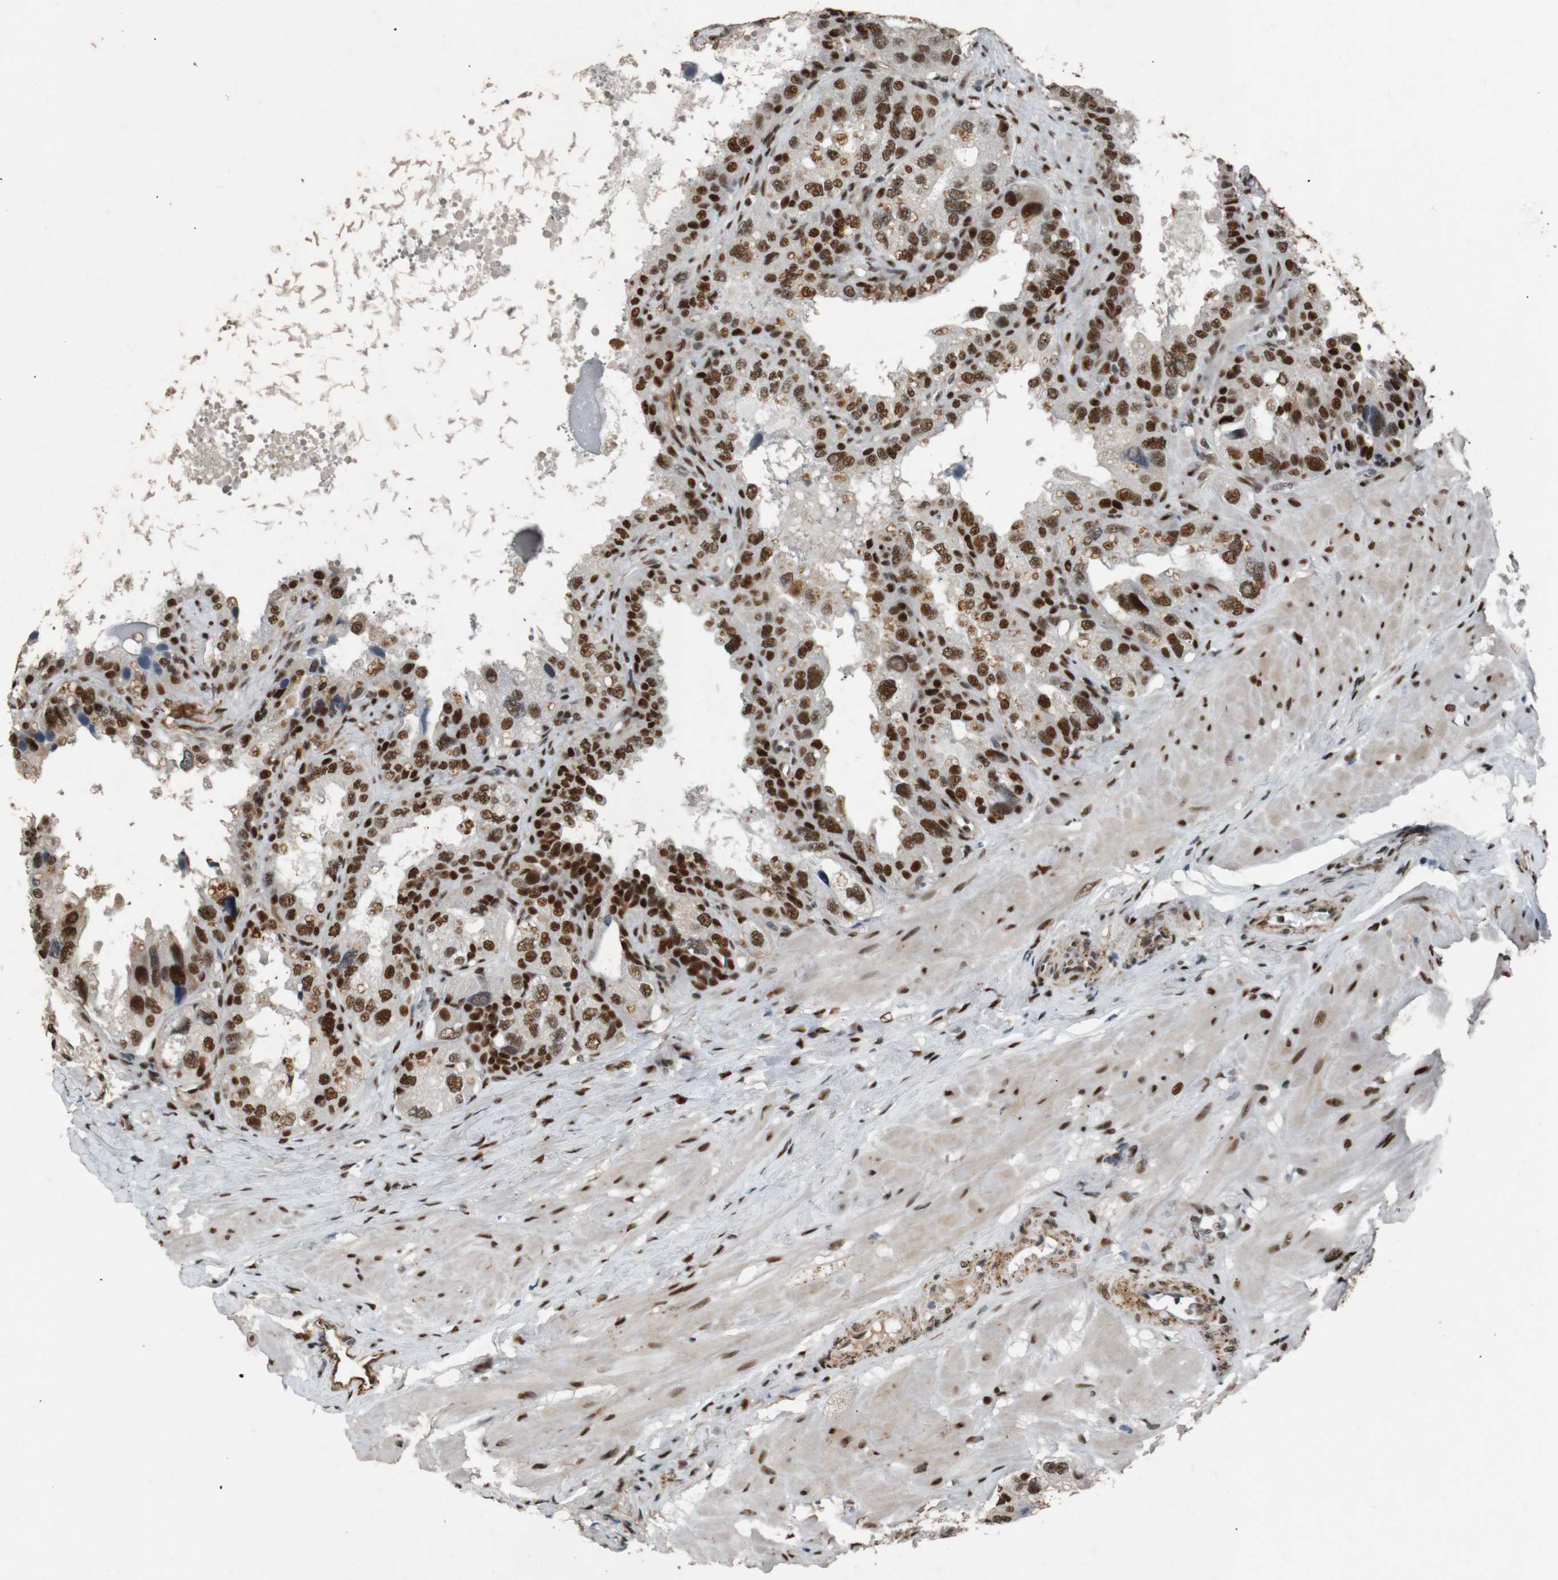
{"staining": {"intensity": "strong", "quantity": ">75%", "location": "cytoplasmic/membranous,nuclear"}, "tissue": "seminal vesicle", "cell_type": "Glandular cells", "image_type": "normal", "snomed": [{"axis": "morphology", "description": "Normal tissue, NOS"}, {"axis": "topography", "description": "Seminal veicle"}], "caption": "Seminal vesicle stained with immunohistochemistry shows strong cytoplasmic/membranous,nuclear expression in approximately >75% of glandular cells. The protein is stained brown, and the nuclei are stained in blue (DAB (3,3'-diaminobenzidine) IHC with brightfield microscopy, high magnification).", "gene": "HEXIM1", "patient": {"sex": "male", "age": 68}}